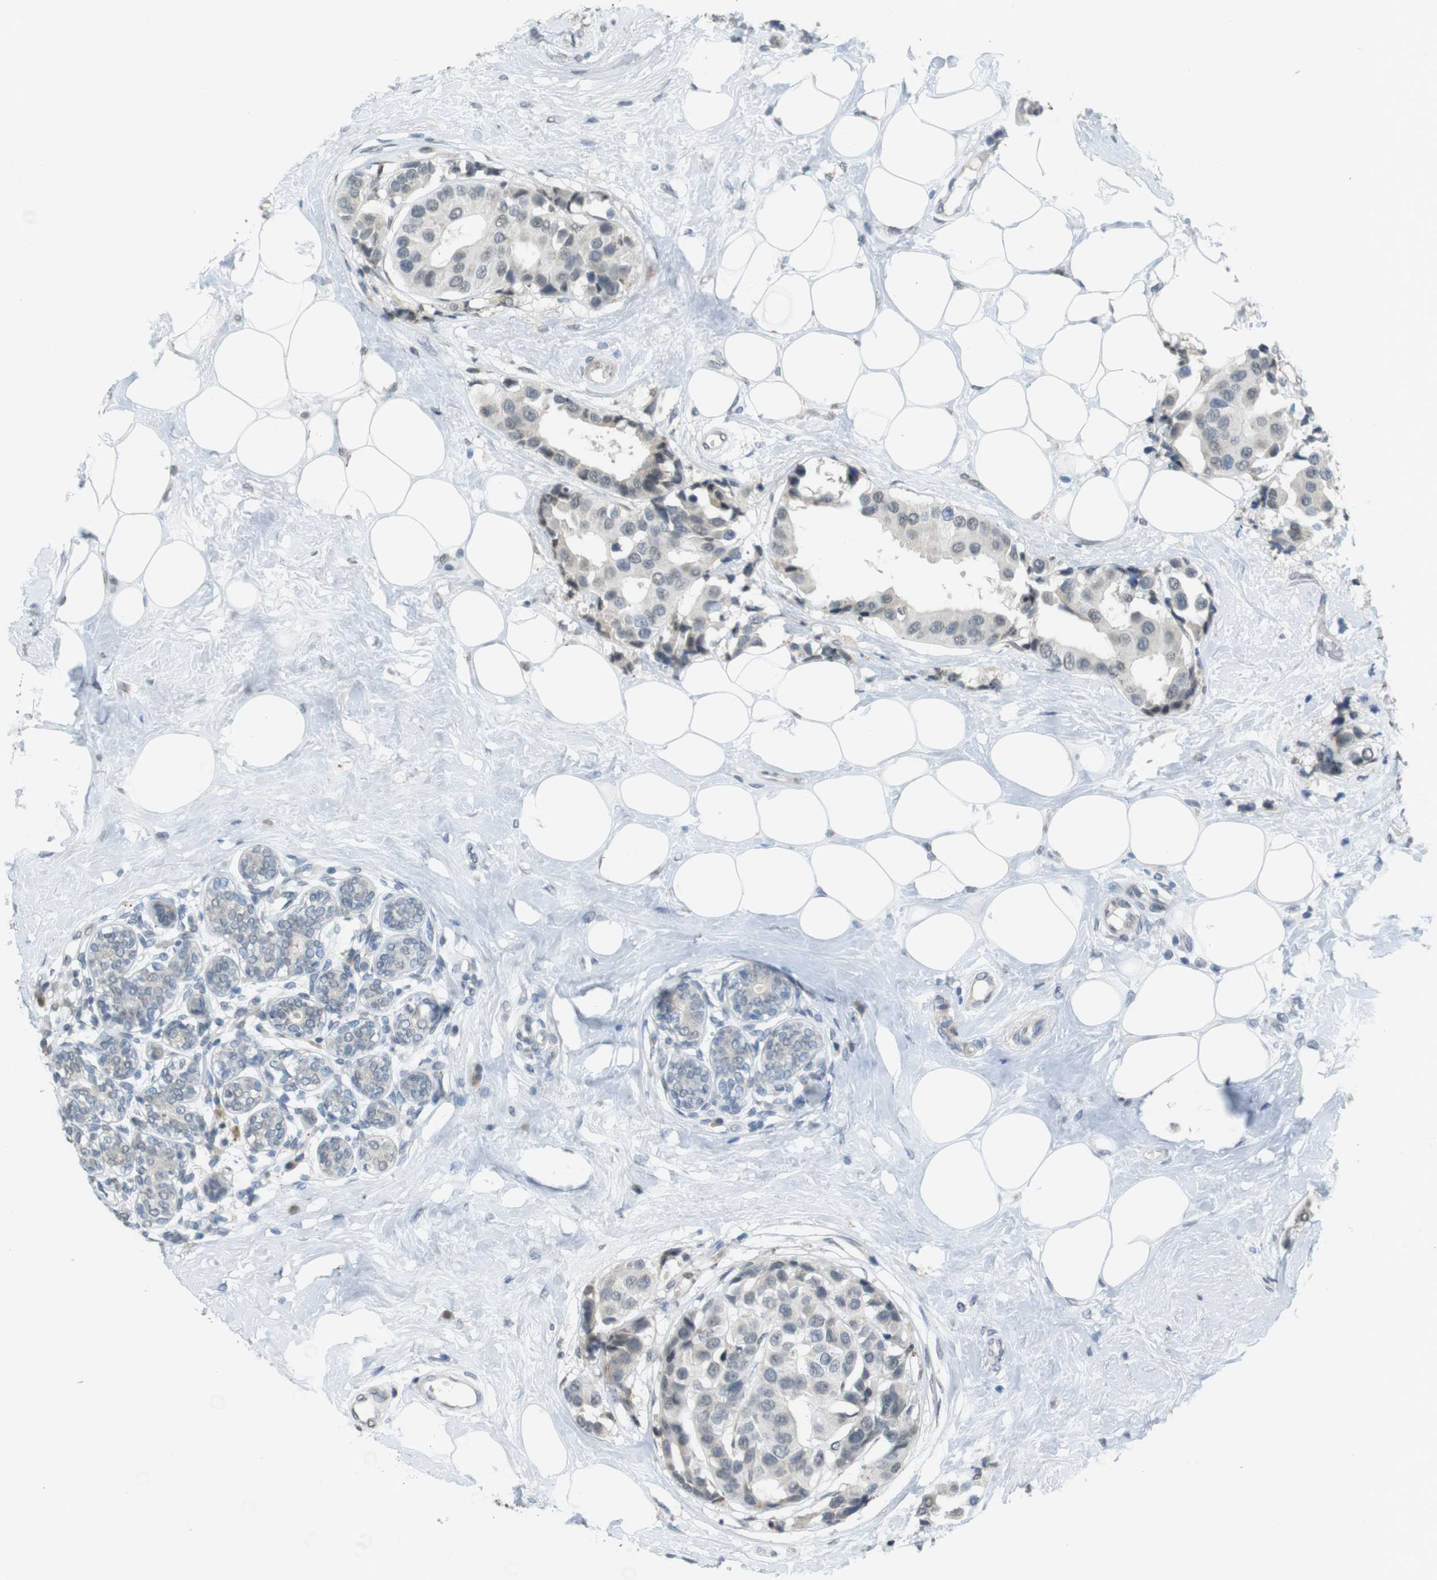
{"staining": {"intensity": "negative", "quantity": "none", "location": "none"}, "tissue": "breast cancer", "cell_type": "Tumor cells", "image_type": "cancer", "snomed": [{"axis": "morphology", "description": "Normal tissue, NOS"}, {"axis": "morphology", "description": "Duct carcinoma"}, {"axis": "topography", "description": "Breast"}], "caption": "Immunohistochemistry (IHC) micrograph of neoplastic tissue: breast infiltrating ductal carcinoma stained with DAB (3,3'-diaminobenzidine) demonstrates no significant protein staining in tumor cells.", "gene": "FZD10", "patient": {"sex": "female", "age": 39}}